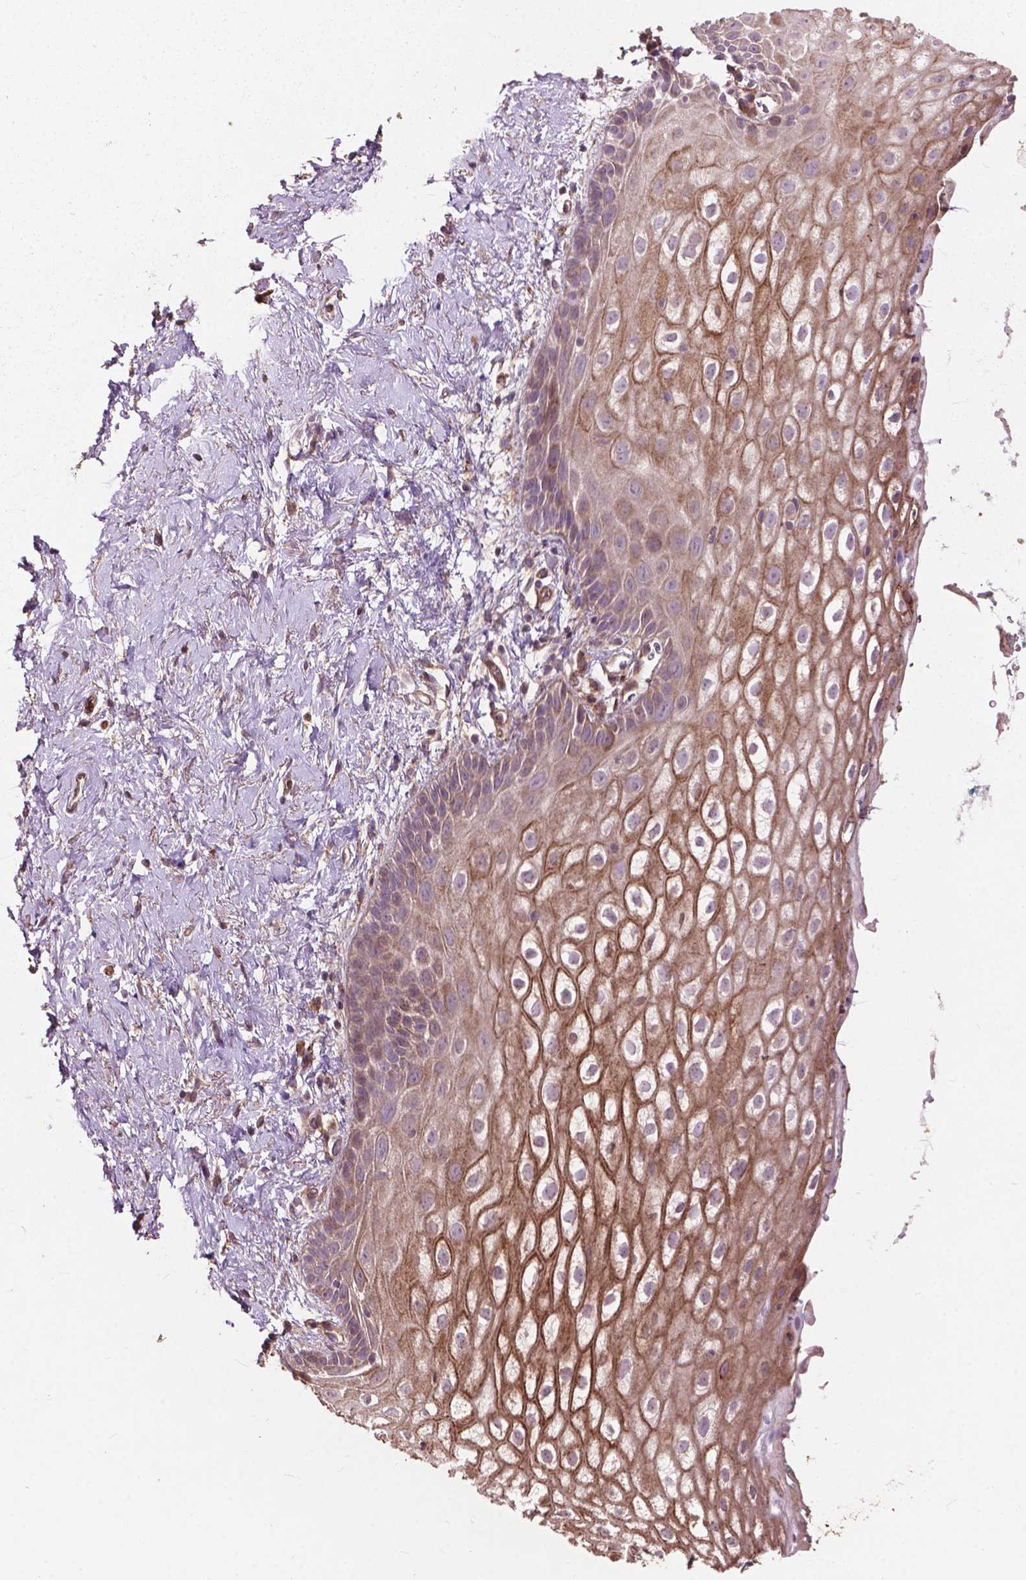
{"staining": {"intensity": "moderate", "quantity": "25%-75%", "location": "cytoplasmic/membranous"}, "tissue": "vagina", "cell_type": "Squamous epithelial cells", "image_type": "normal", "snomed": [{"axis": "morphology", "description": "Normal tissue, NOS"}, {"axis": "morphology", "description": "Adenocarcinoma, NOS"}, {"axis": "topography", "description": "Rectum"}, {"axis": "topography", "description": "Vagina"}, {"axis": "topography", "description": "Peripheral nerve tissue"}], "caption": "Immunohistochemistry (DAB) staining of unremarkable human vagina reveals moderate cytoplasmic/membranous protein expression in about 25%-75% of squamous epithelial cells. The staining was performed using DAB to visualize the protein expression in brown, while the nuclei were stained in blue with hematoxylin (Magnification: 20x).", "gene": "FNIP1", "patient": {"sex": "female", "age": 71}}